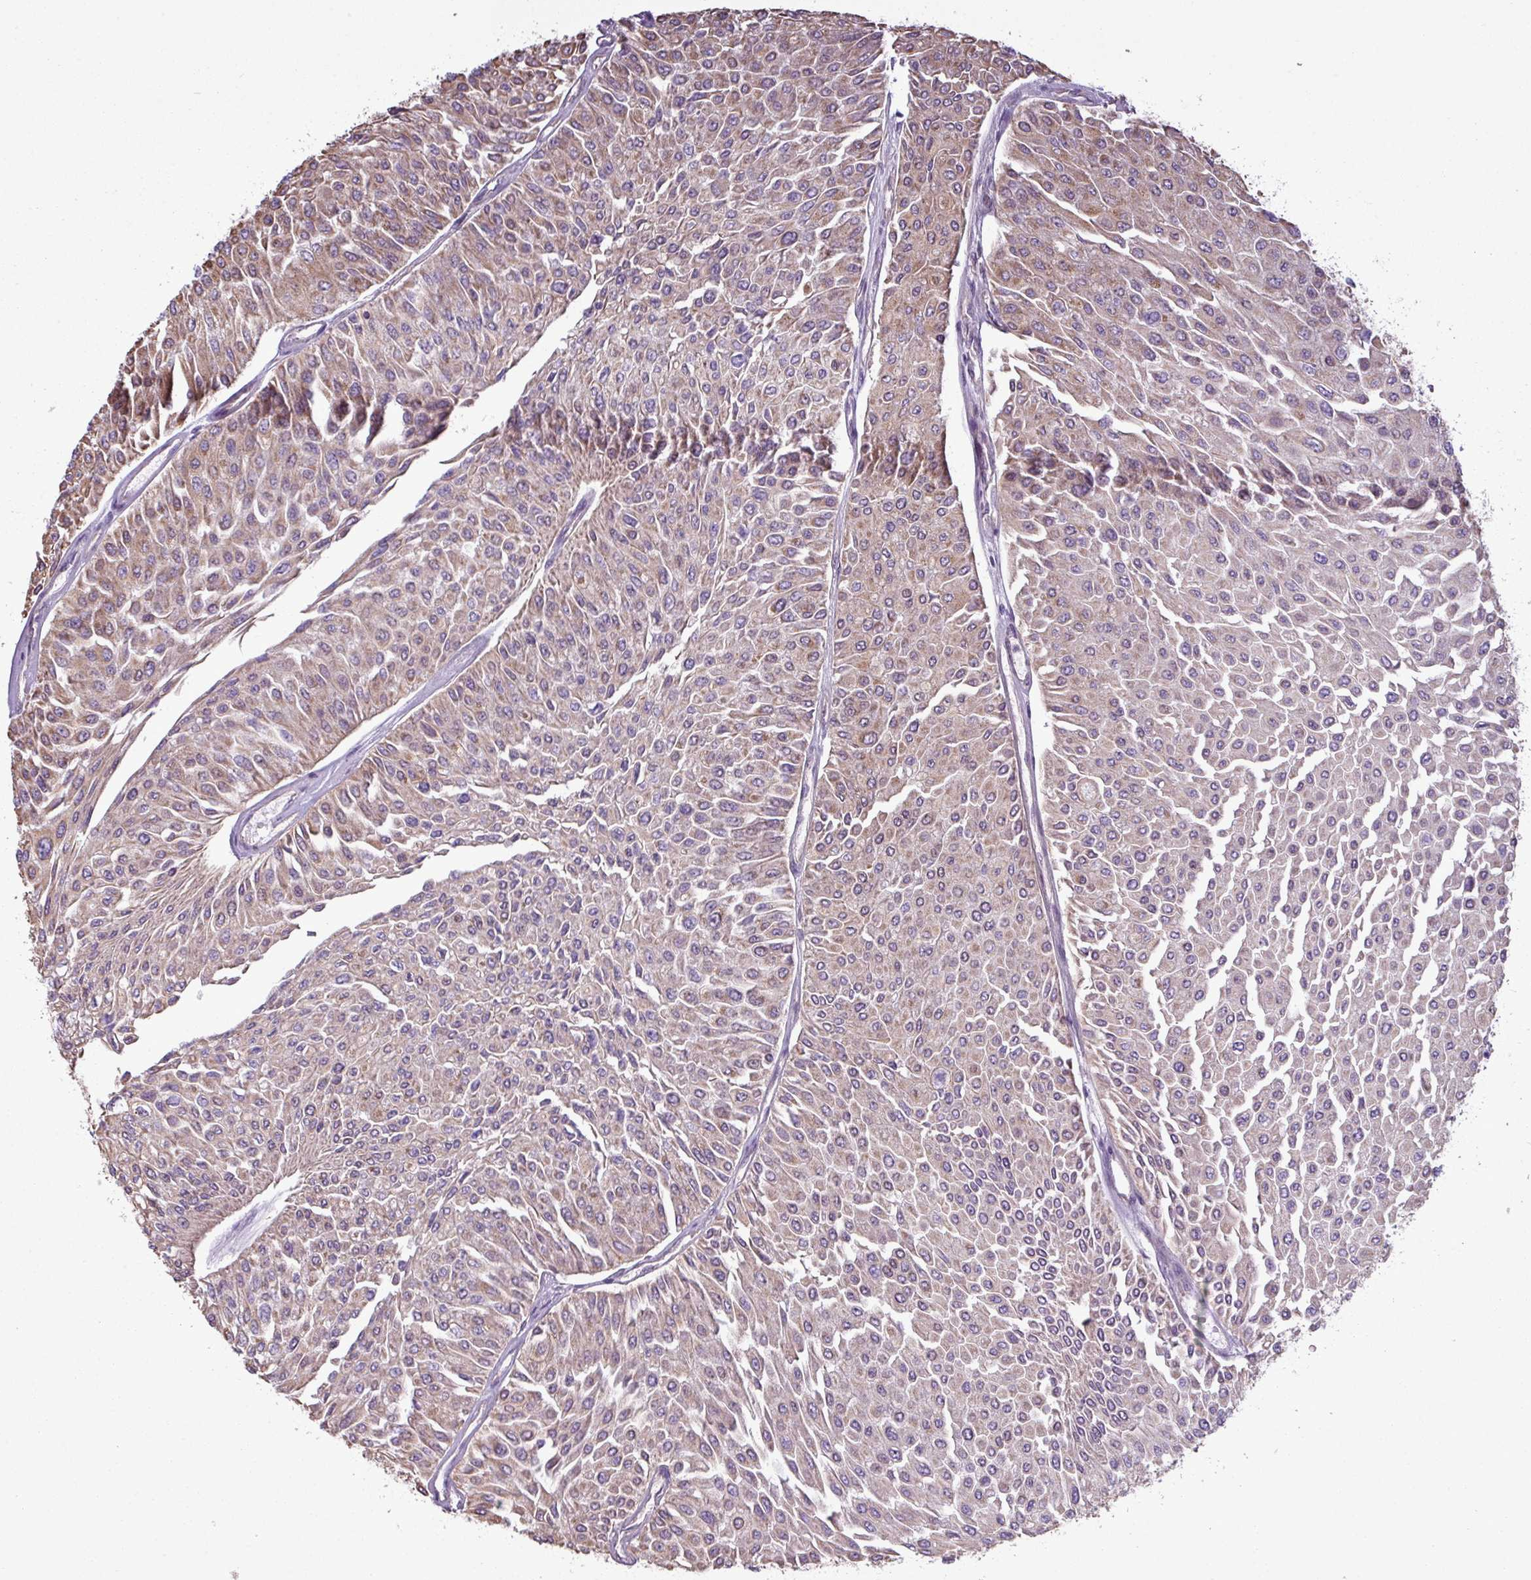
{"staining": {"intensity": "moderate", "quantity": ">75%", "location": "cytoplasmic/membranous"}, "tissue": "urothelial cancer", "cell_type": "Tumor cells", "image_type": "cancer", "snomed": [{"axis": "morphology", "description": "Urothelial carcinoma, Low grade"}, {"axis": "topography", "description": "Urinary bladder"}], "caption": "Urothelial carcinoma (low-grade) stained with a brown dye demonstrates moderate cytoplasmic/membranous positive positivity in approximately >75% of tumor cells.", "gene": "ZNF217", "patient": {"sex": "male", "age": 67}}